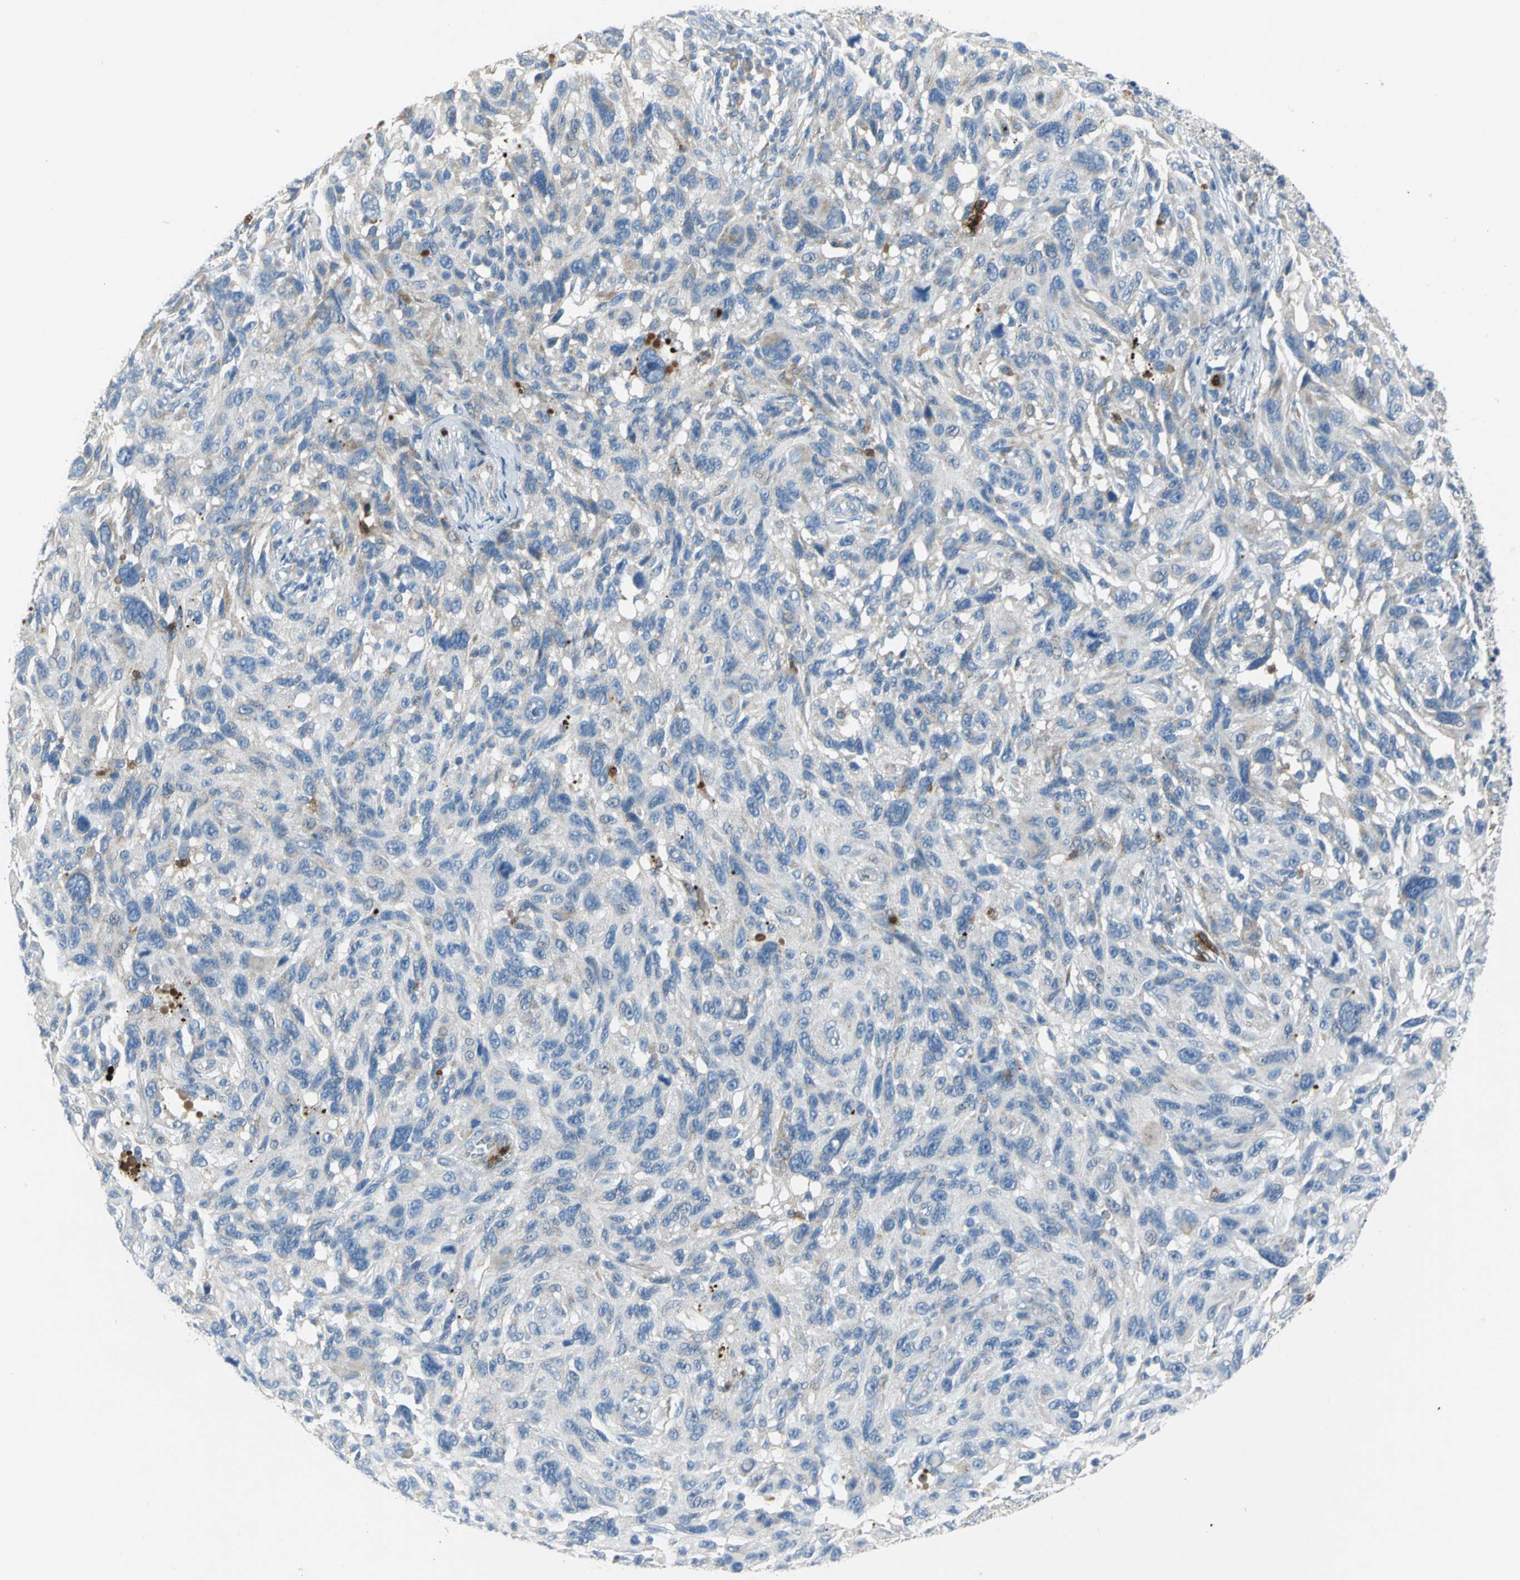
{"staining": {"intensity": "weak", "quantity": "<25%", "location": "cytoplasmic/membranous"}, "tissue": "melanoma", "cell_type": "Tumor cells", "image_type": "cancer", "snomed": [{"axis": "morphology", "description": "Malignant melanoma, NOS"}, {"axis": "topography", "description": "Skin"}], "caption": "The photomicrograph shows no significant positivity in tumor cells of malignant melanoma.", "gene": "SPPL2B", "patient": {"sex": "male", "age": 53}}